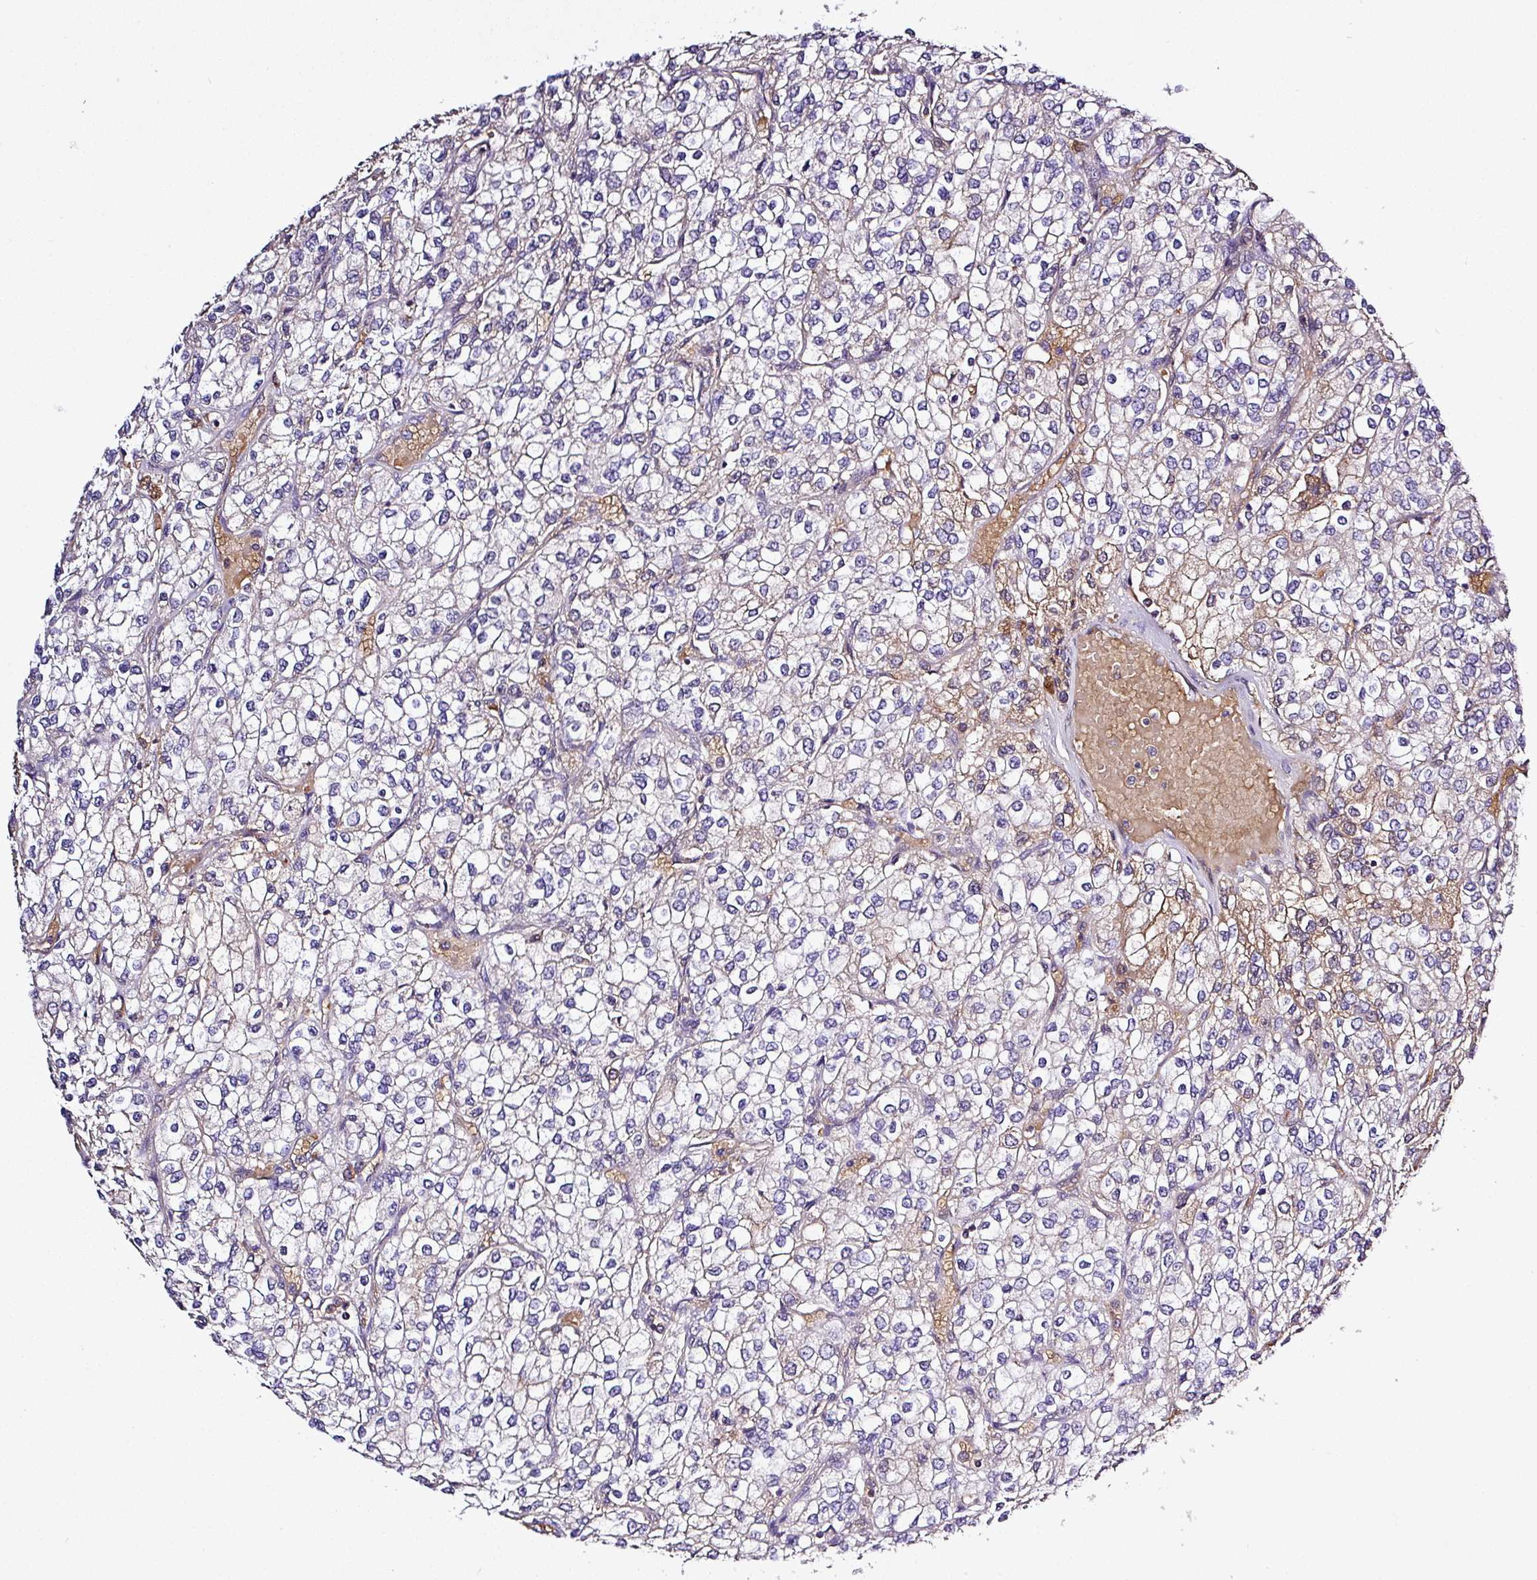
{"staining": {"intensity": "moderate", "quantity": "<25%", "location": "cytoplasmic/membranous"}, "tissue": "renal cancer", "cell_type": "Tumor cells", "image_type": "cancer", "snomed": [{"axis": "morphology", "description": "Adenocarcinoma, NOS"}, {"axis": "topography", "description": "Kidney"}], "caption": "Adenocarcinoma (renal) was stained to show a protein in brown. There is low levels of moderate cytoplasmic/membranous expression in approximately <25% of tumor cells.", "gene": "ZNF513", "patient": {"sex": "male", "age": 80}}